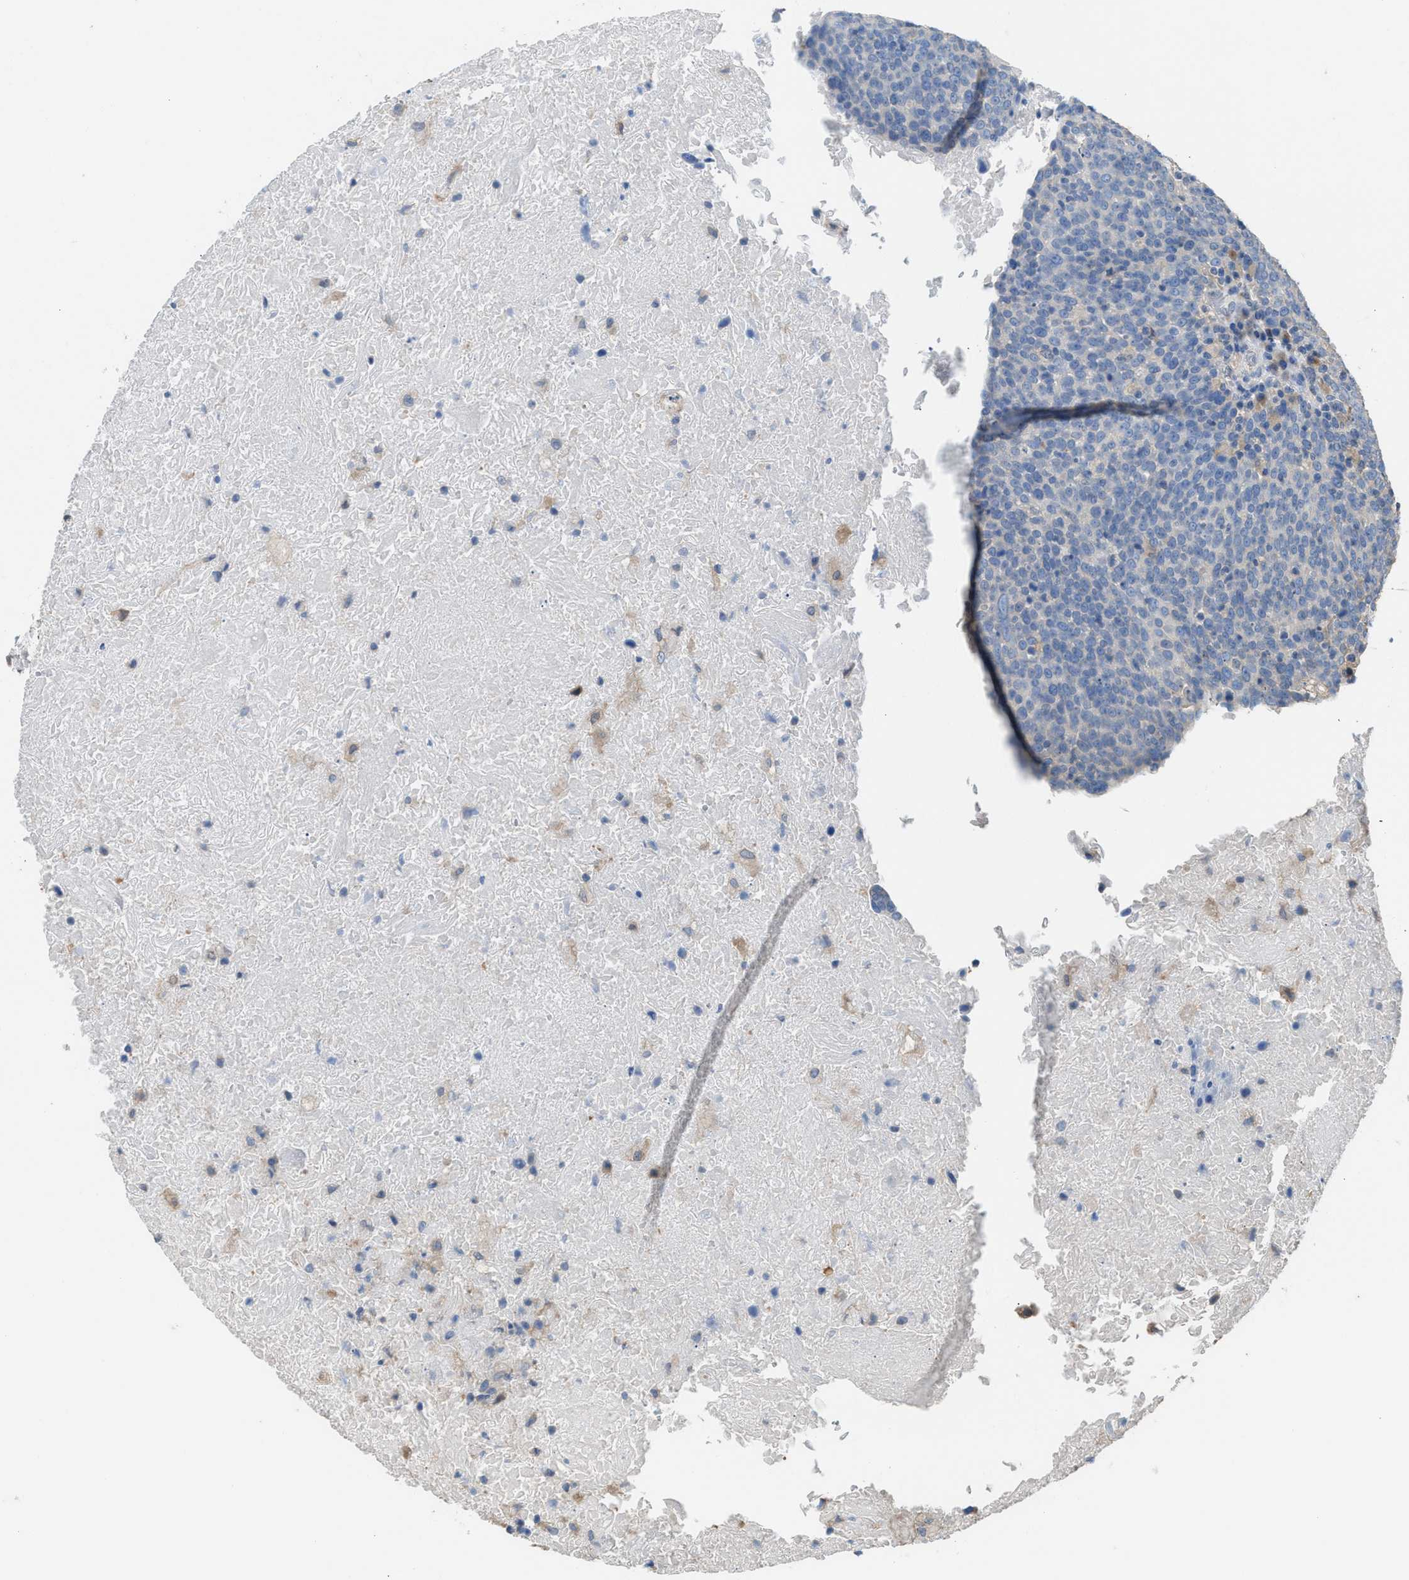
{"staining": {"intensity": "negative", "quantity": "none", "location": "none"}, "tissue": "head and neck cancer", "cell_type": "Tumor cells", "image_type": "cancer", "snomed": [{"axis": "morphology", "description": "Squamous cell carcinoma, NOS"}, {"axis": "morphology", "description": "Squamous cell carcinoma, metastatic, NOS"}, {"axis": "topography", "description": "Lymph node"}, {"axis": "topography", "description": "Head-Neck"}], "caption": "Tumor cells show no significant protein staining in head and neck cancer (metastatic squamous cell carcinoma).", "gene": "NQO2", "patient": {"sex": "male", "age": 62}}